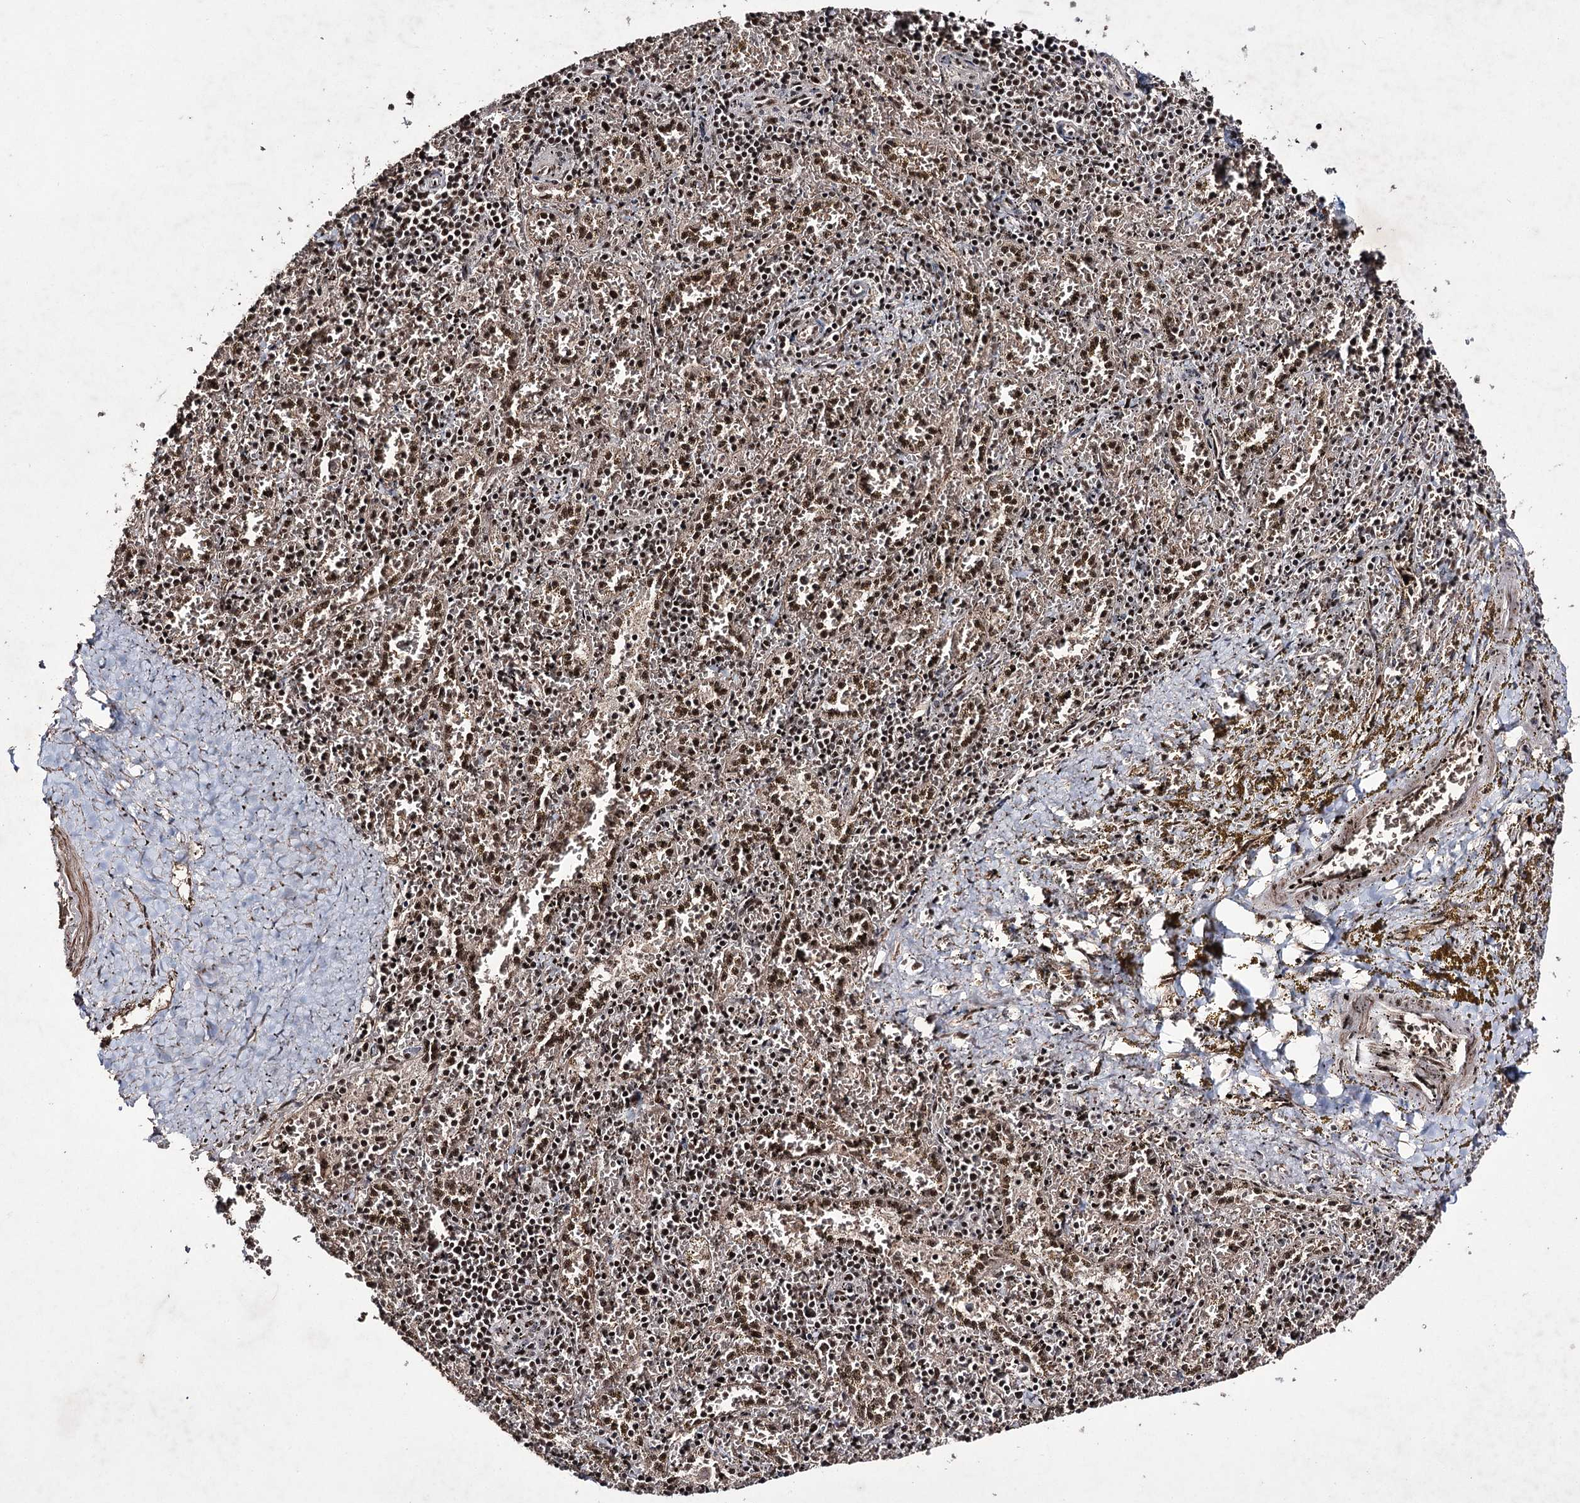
{"staining": {"intensity": "moderate", "quantity": ">75%", "location": "nuclear"}, "tissue": "spleen", "cell_type": "Cells in red pulp", "image_type": "normal", "snomed": [{"axis": "morphology", "description": "Normal tissue, NOS"}, {"axis": "topography", "description": "Spleen"}], "caption": "Approximately >75% of cells in red pulp in benign human spleen show moderate nuclear protein positivity as visualized by brown immunohistochemical staining.", "gene": "PRPF40A", "patient": {"sex": "male", "age": 11}}